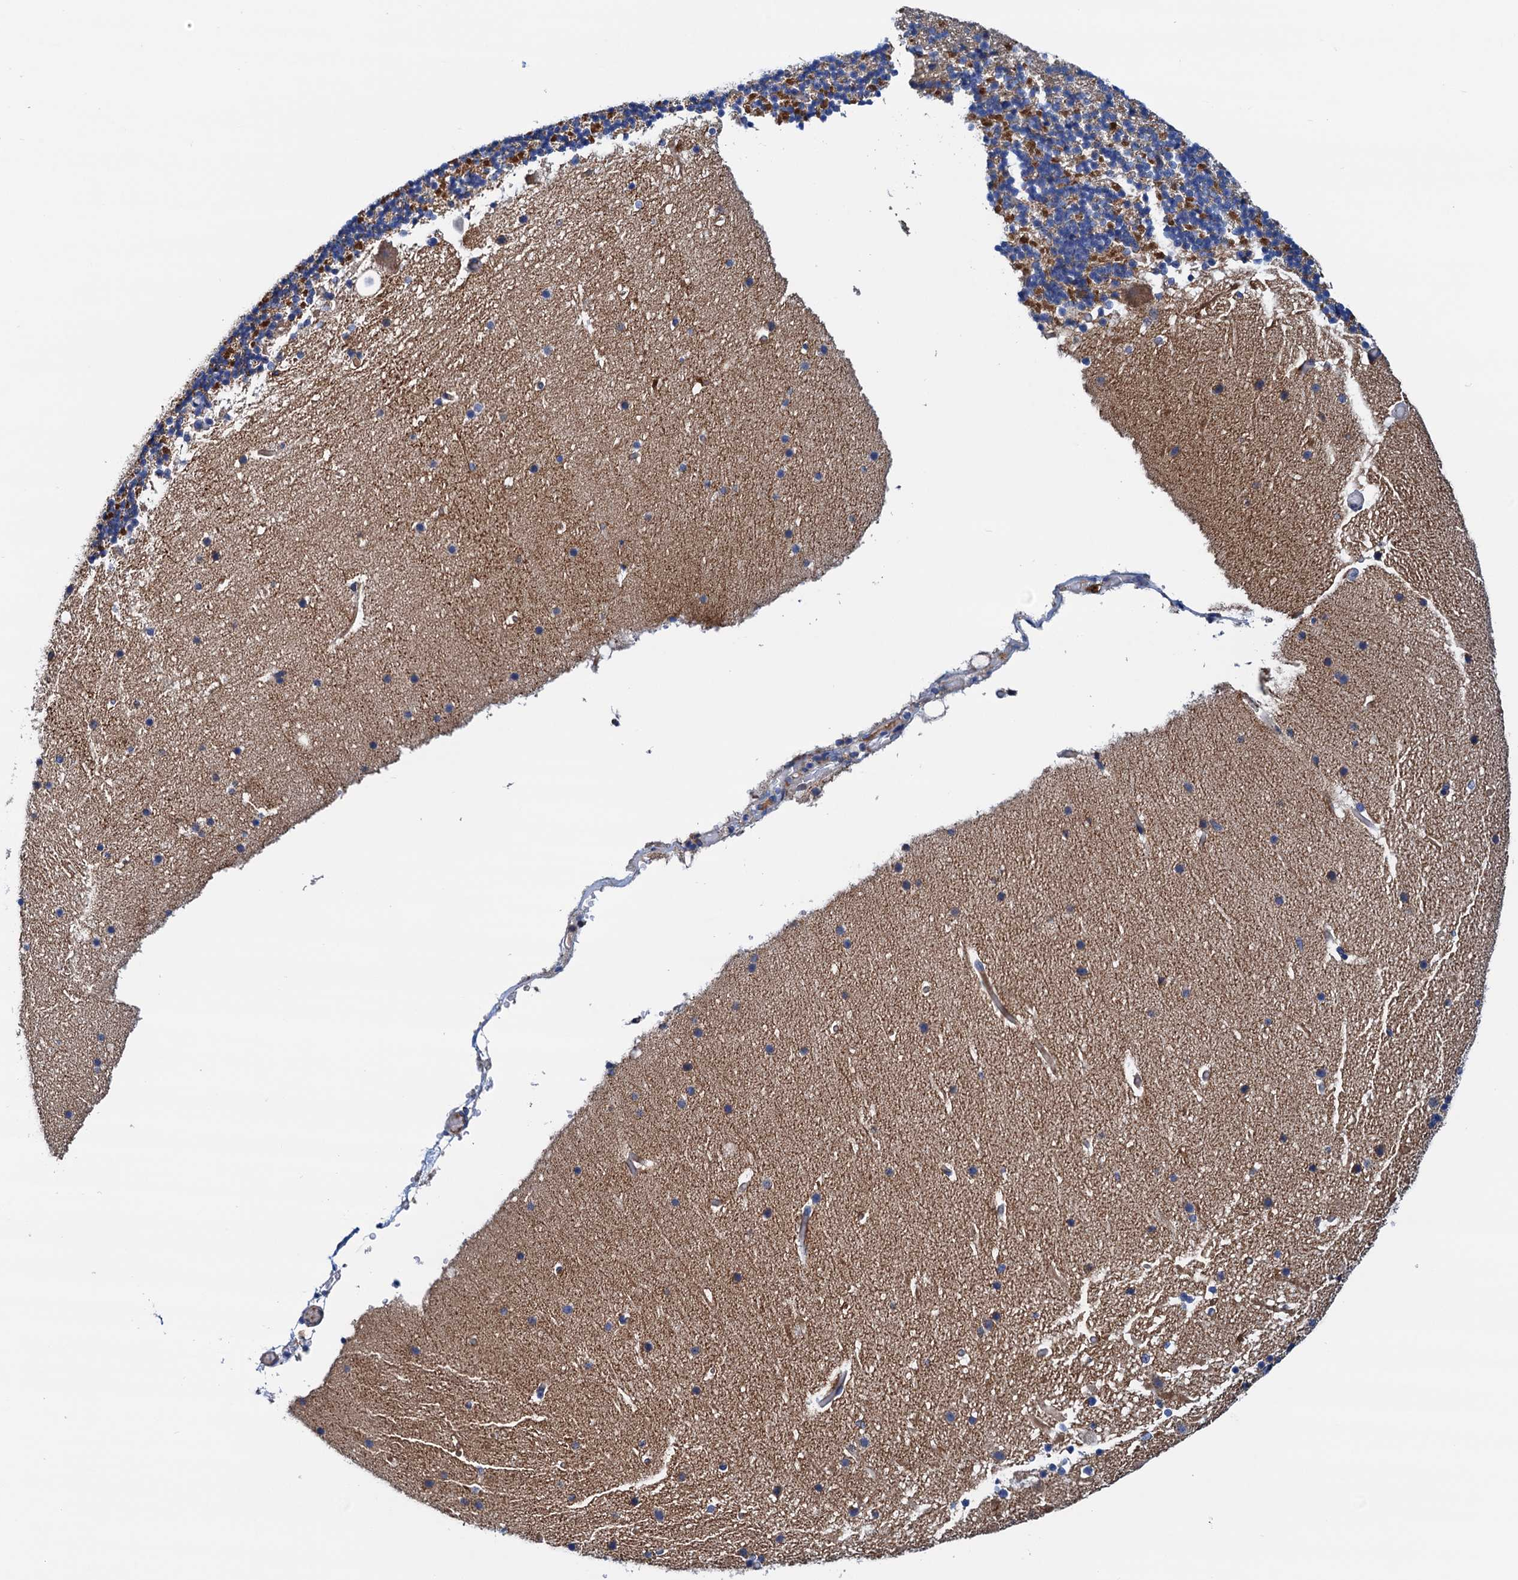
{"staining": {"intensity": "moderate", "quantity": "<25%", "location": "cytoplasmic/membranous"}, "tissue": "cerebellum", "cell_type": "Cells in granular layer", "image_type": "normal", "snomed": [{"axis": "morphology", "description": "Normal tissue, NOS"}, {"axis": "topography", "description": "Cerebellum"}], "caption": "Protein expression analysis of normal human cerebellum reveals moderate cytoplasmic/membranous positivity in about <25% of cells in granular layer. (DAB (3,3'-diaminobenzidine) = brown stain, brightfield microscopy at high magnification).", "gene": "RASSF9", "patient": {"sex": "male", "age": 57}}